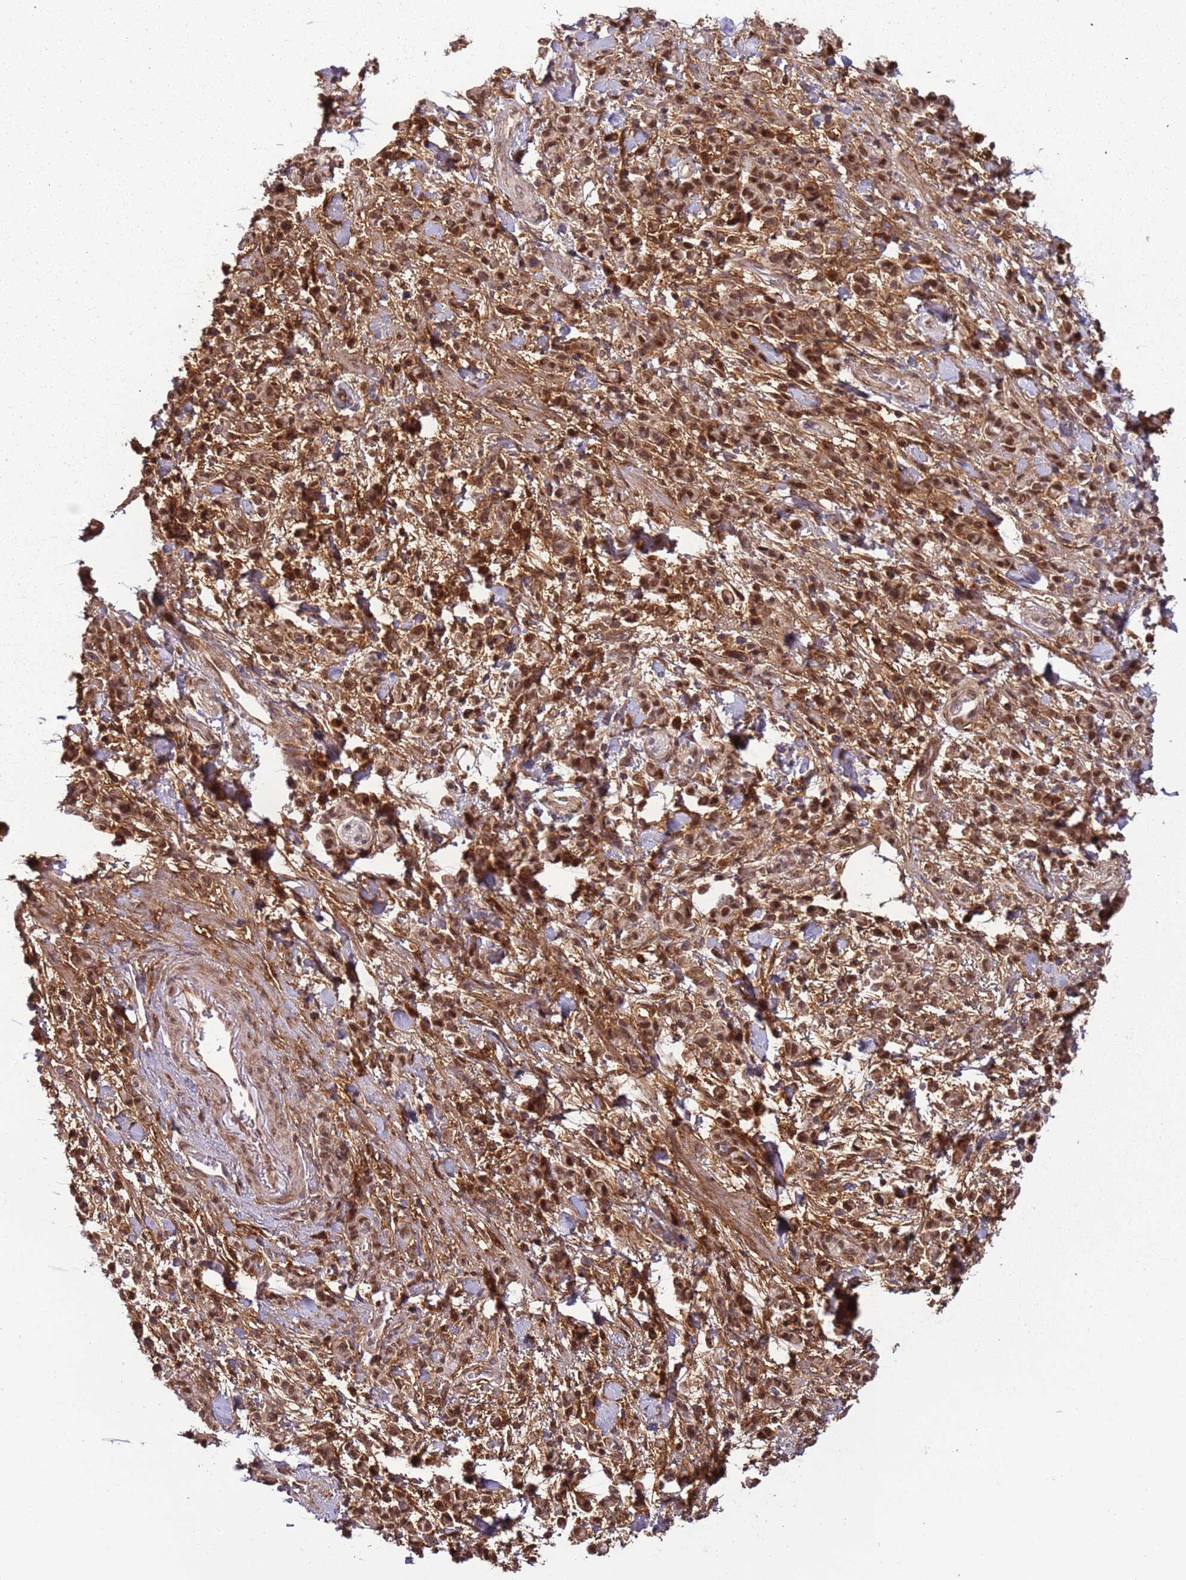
{"staining": {"intensity": "strong", "quantity": ">75%", "location": "nuclear"}, "tissue": "stomach cancer", "cell_type": "Tumor cells", "image_type": "cancer", "snomed": [{"axis": "morphology", "description": "Adenocarcinoma, NOS"}, {"axis": "topography", "description": "Stomach"}], "caption": "Tumor cells display strong nuclear positivity in approximately >75% of cells in stomach adenocarcinoma.", "gene": "POLR3H", "patient": {"sex": "male", "age": 76}}